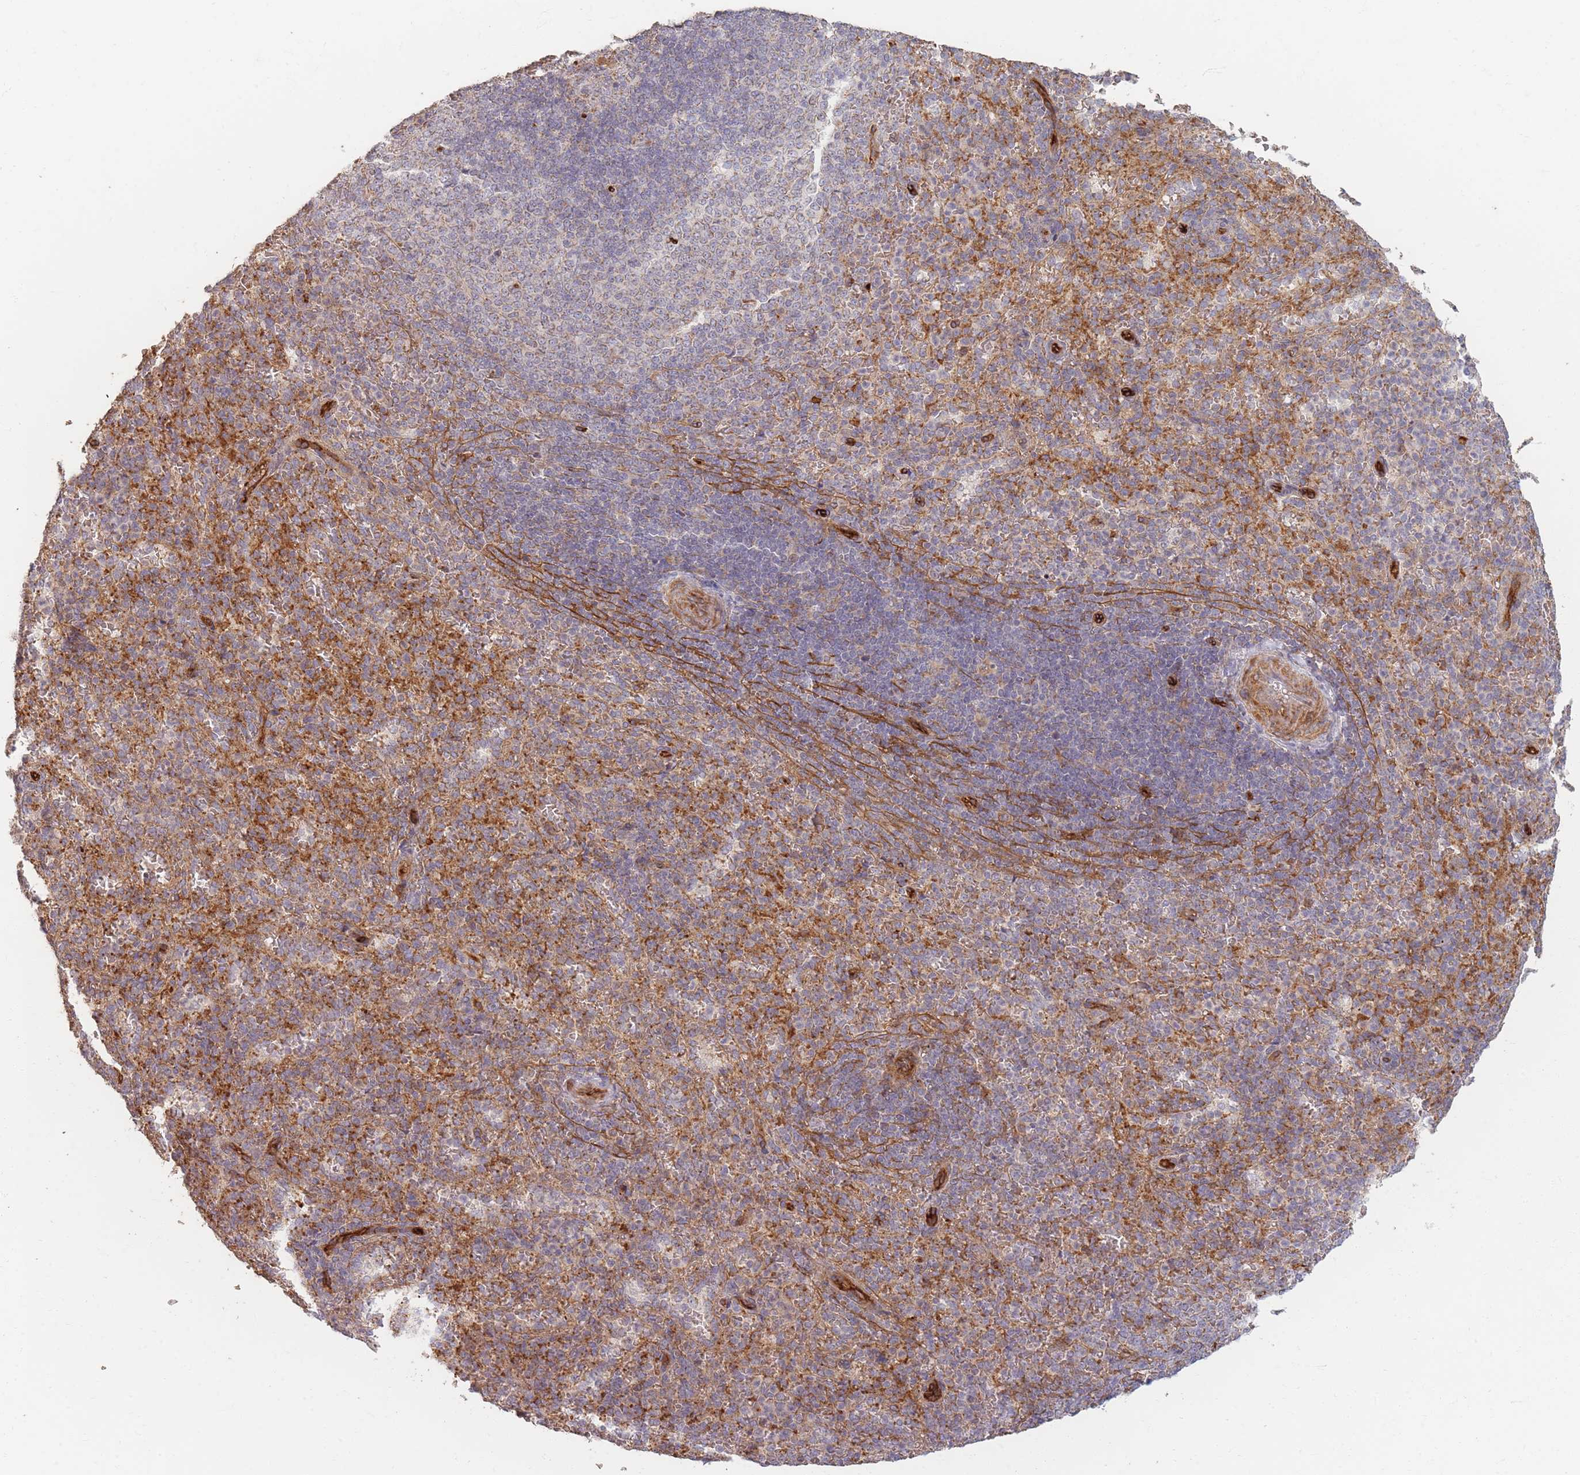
{"staining": {"intensity": "negative", "quantity": "none", "location": "none"}, "tissue": "spleen", "cell_type": "Cells in red pulp", "image_type": "normal", "snomed": [{"axis": "morphology", "description": "Normal tissue, NOS"}, {"axis": "topography", "description": "Spleen"}], "caption": "This is an immunohistochemistry (IHC) histopathology image of unremarkable spleen. There is no expression in cells in red pulp.", "gene": "MRPS6", "patient": {"sex": "female", "age": 21}}